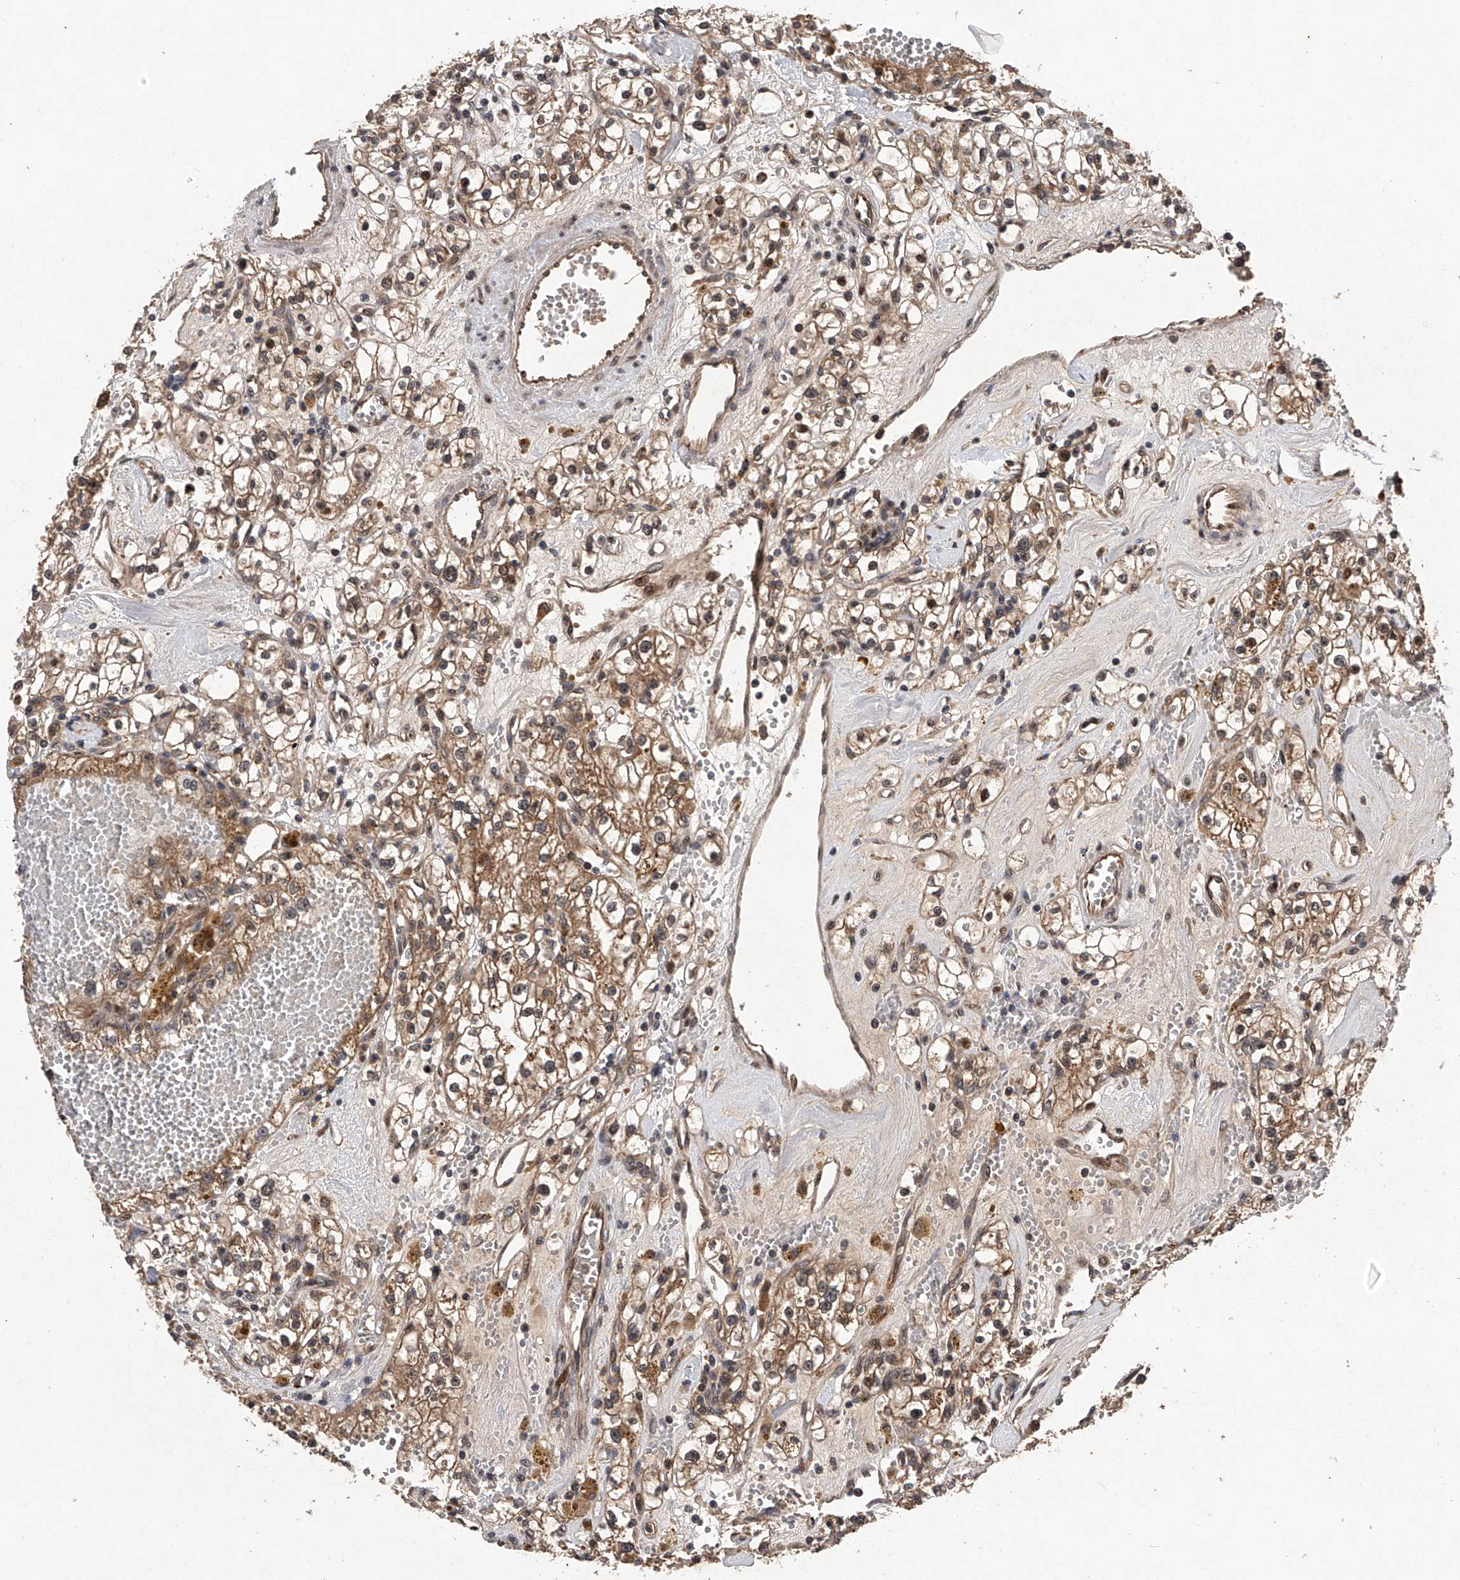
{"staining": {"intensity": "moderate", "quantity": ">75%", "location": "cytoplasmic/membranous,nuclear"}, "tissue": "renal cancer", "cell_type": "Tumor cells", "image_type": "cancer", "snomed": [{"axis": "morphology", "description": "Adenocarcinoma, NOS"}, {"axis": "topography", "description": "Kidney"}], "caption": "Immunohistochemical staining of human renal cancer (adenocarcinoma) exhibits moderate cytoplasmic/membranous and nuclear protein expression in approximately >75% of tumor cells.", "gene": "MAP3K11", "patient": {"sex": "male", "age": 56}}